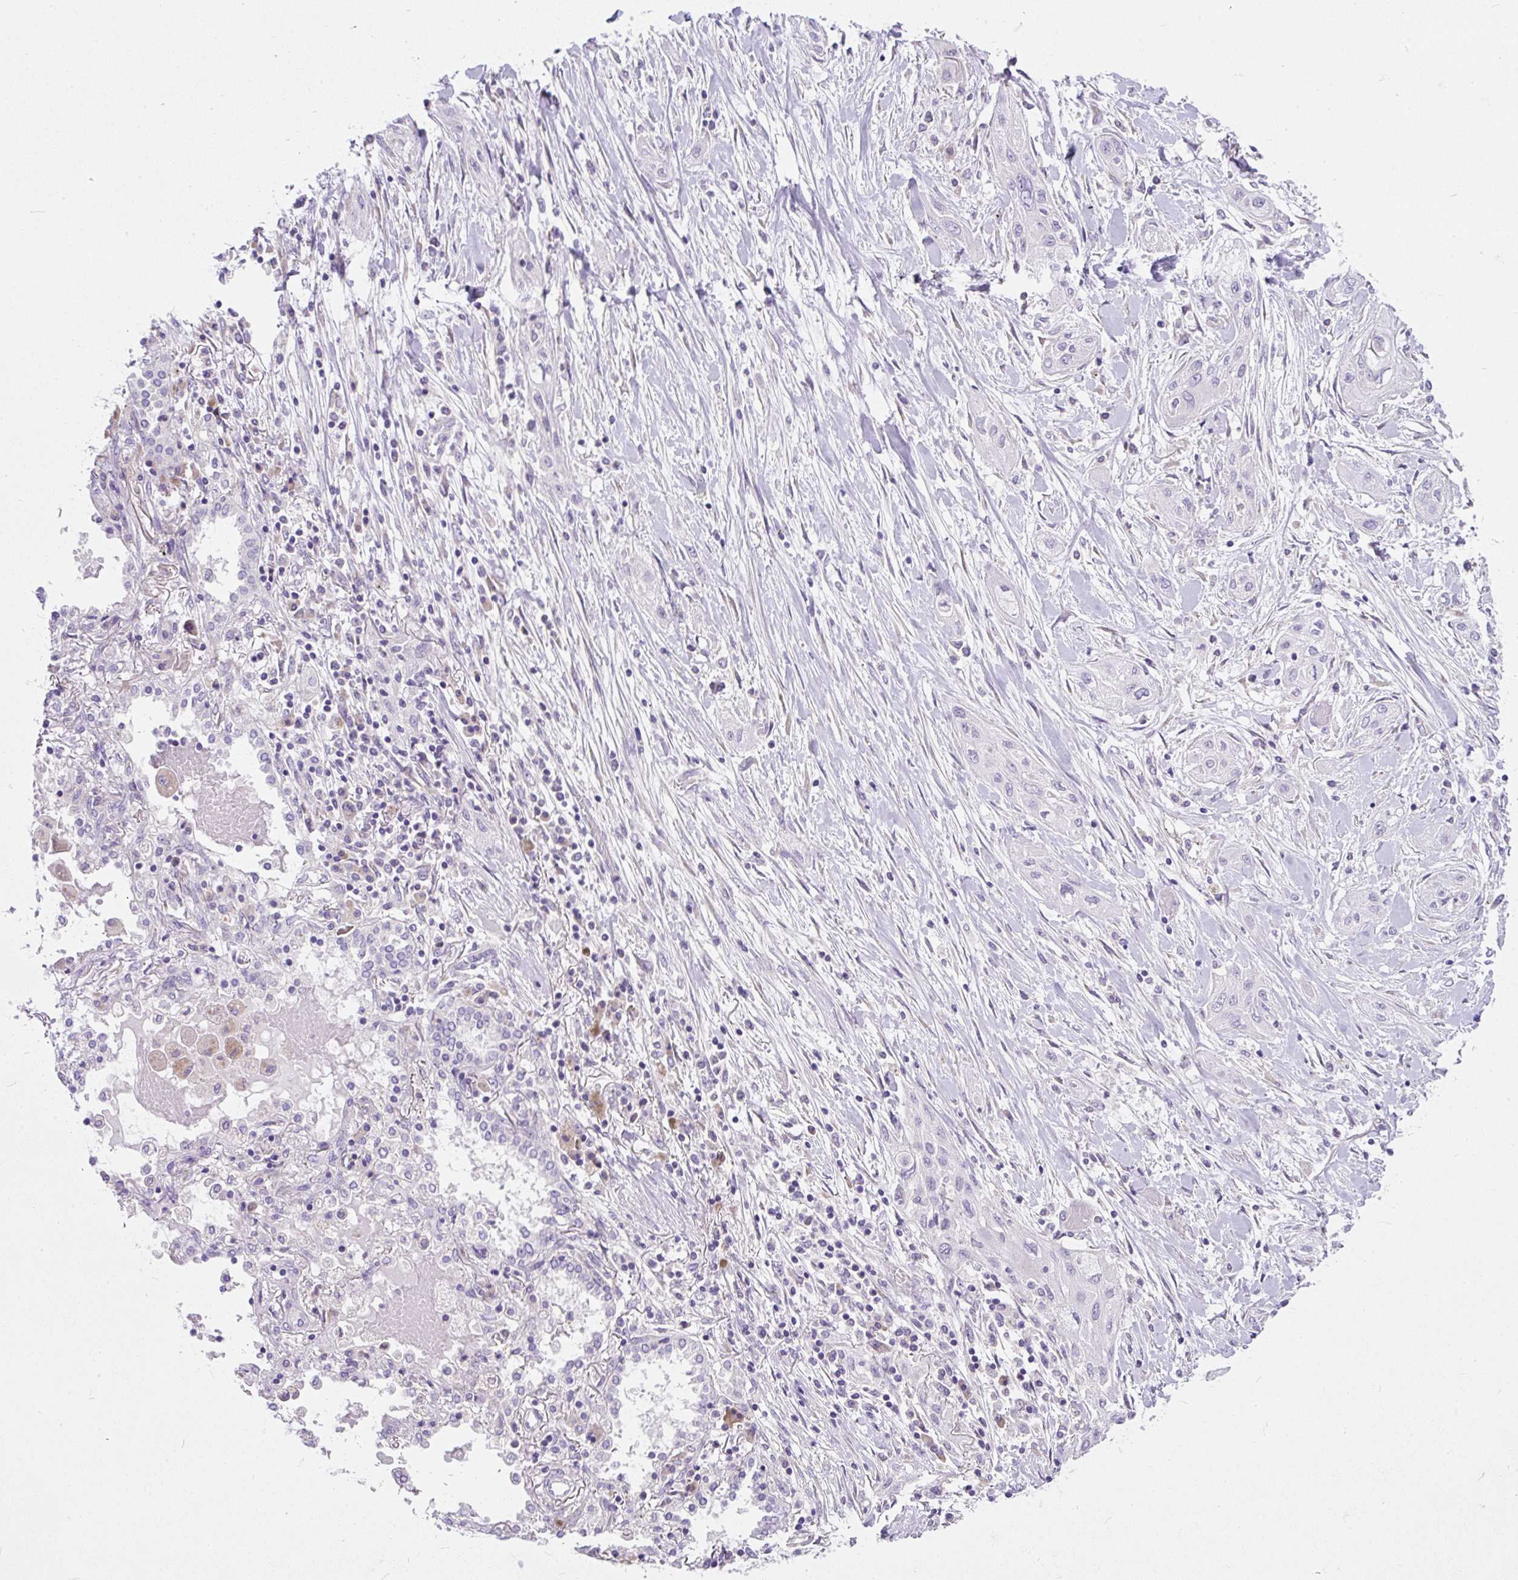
{"staining": {"intensity": "negative", "quantity": "none", "location": "none"}, "tissue": "lung cancer", "cell_type": "Tumor cells", "image_type": "cancer", "snomed": [{"axis": "morphology", "description": "Squamous cell carcinoma, NOS"}, {"axis": "topography", "description": "Lung"}], "caption": "Histopathology image shows no protein positivity in tumor cells of lung squamous cell carcinoma tissue.", "gene": "SUSD5", "patient": {"sex": "female", "age": 47}}